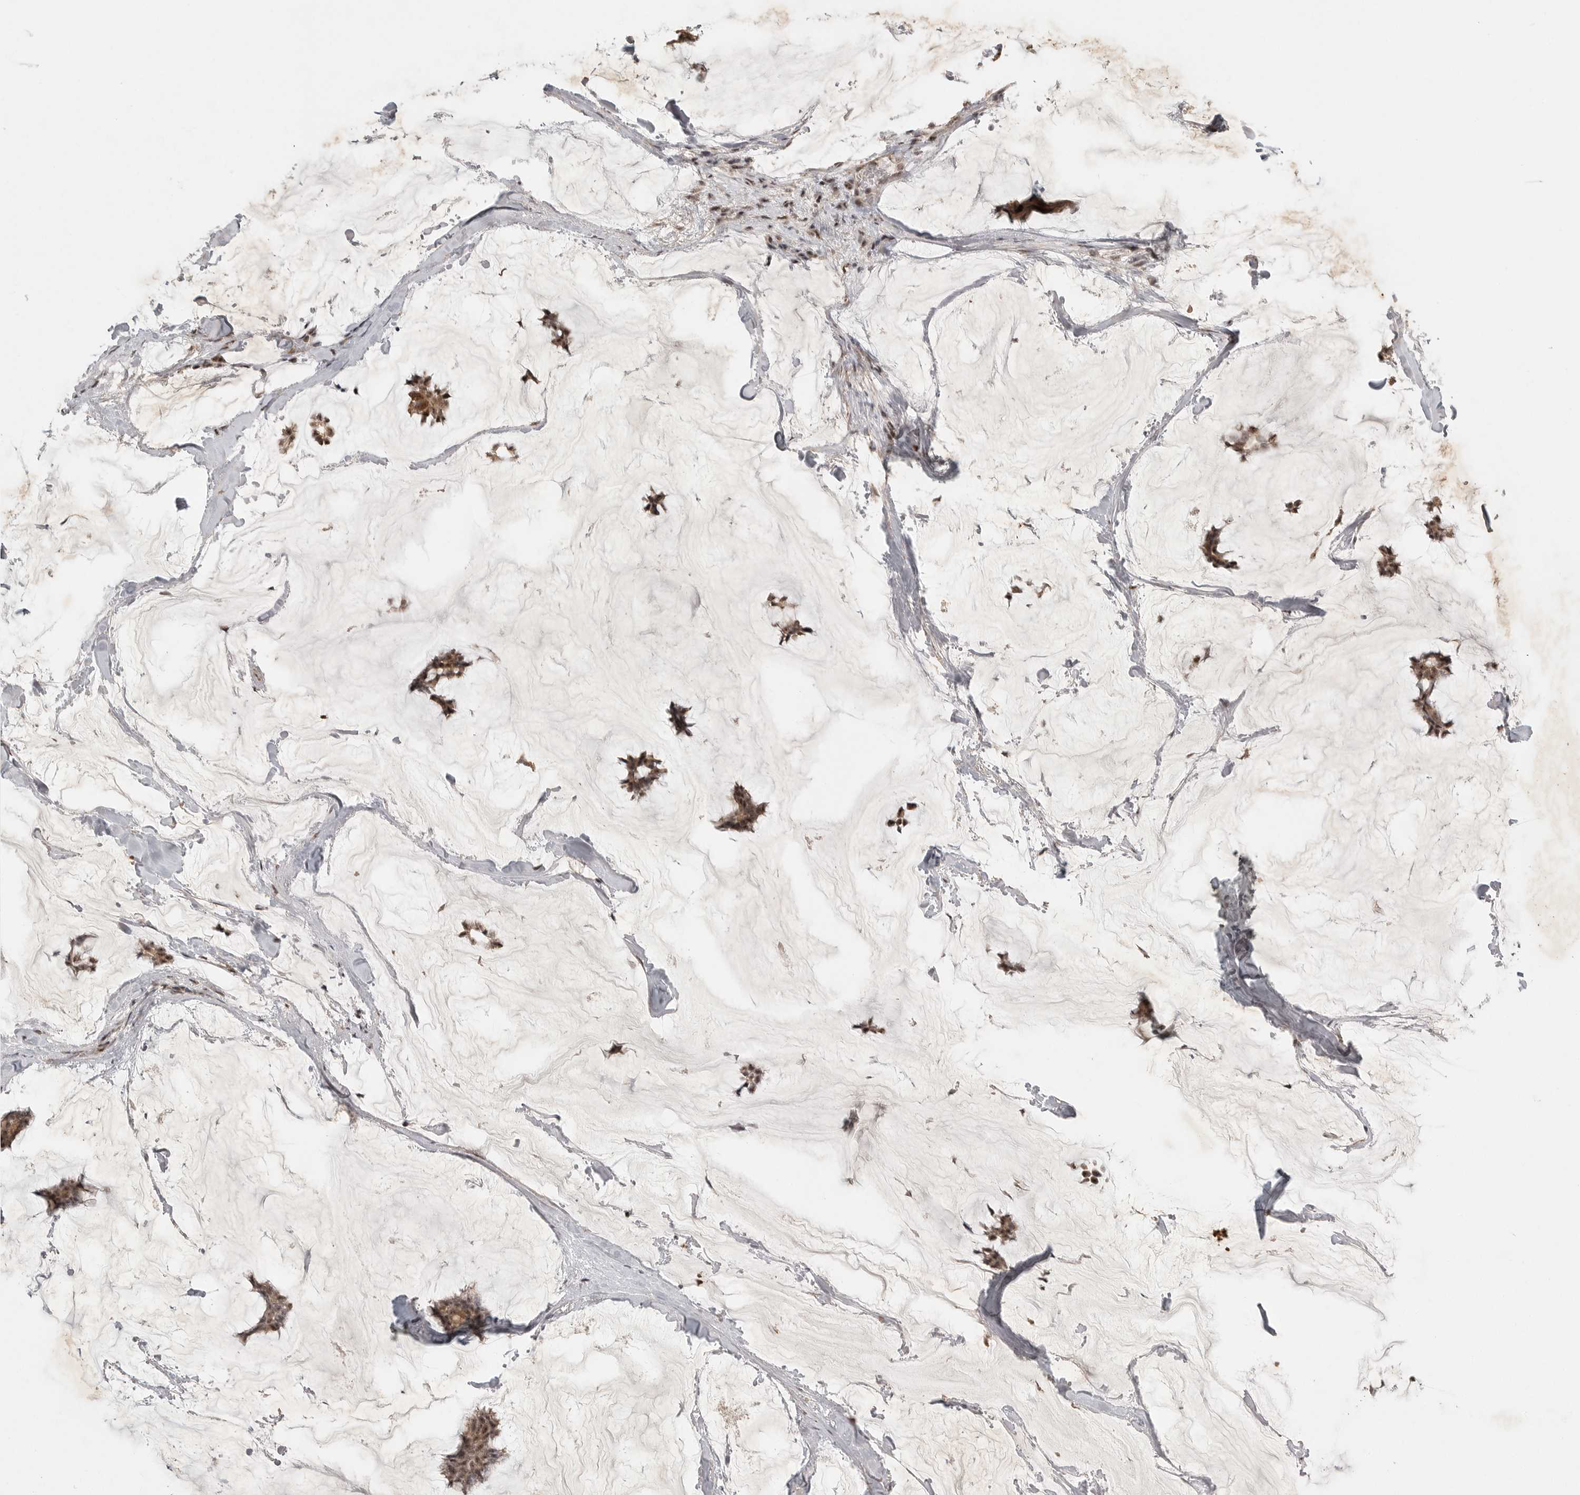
{"staining": {"intensity": "weak", "quantity": ">75%", "location": "cytoplasmic/membranous,nuclear"}, "tissue": "breast cancer", "cell_type": "Tumor cells", "image_type": "cancer", "snomed": [{"axis": "morphology", "description": "Duct carcinoma"}, {"axis": "topography", "description": "Breast"}], "caption": "Infiltrating ductal carcinoma (breast) stained with immunohistochemistry (IHC) exhibits weak cytoplasmic/membranous and nuclear staining in approximately >75% of tumor cells.", "gene": "POMP", "patient": {"sex": "female", "age": 93}}